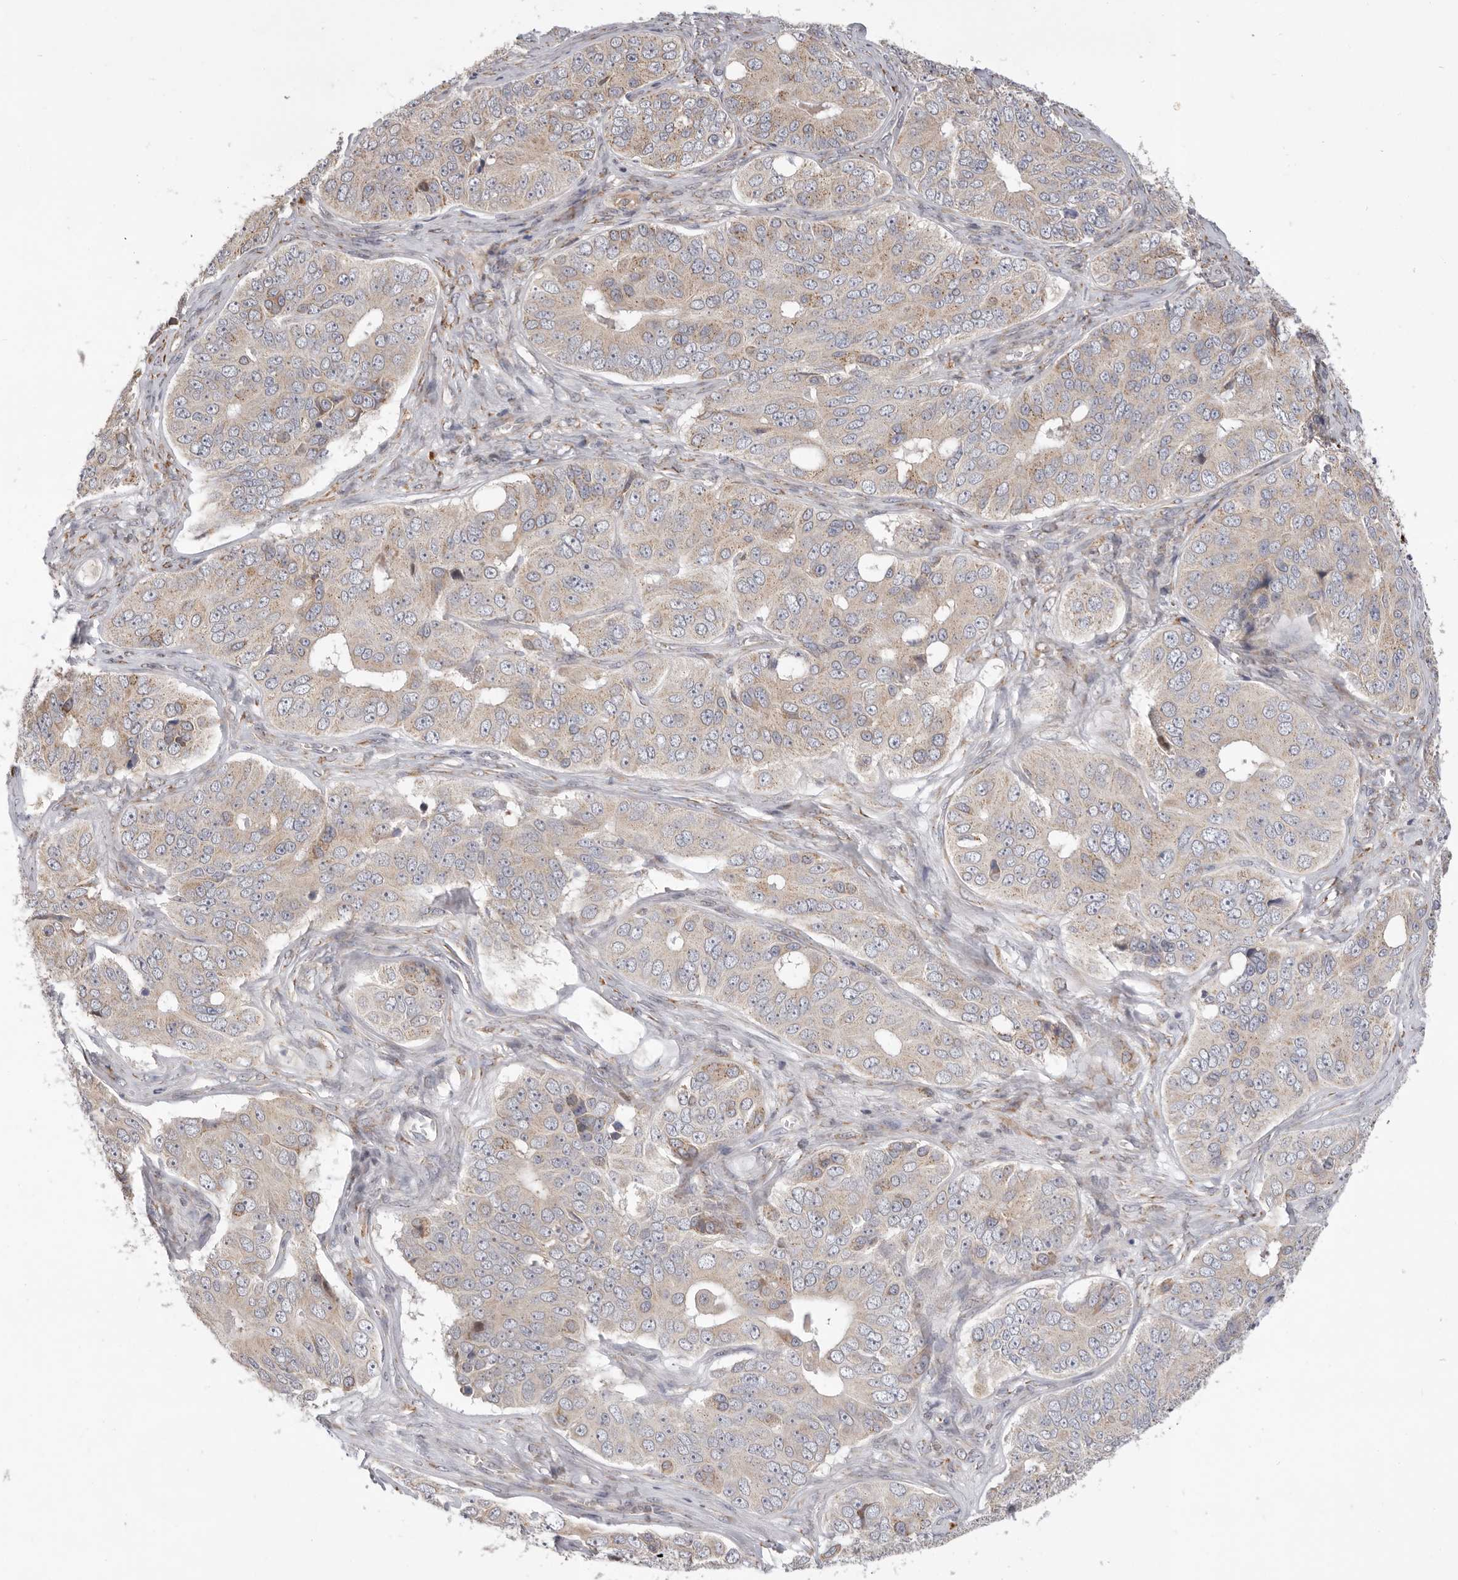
{"staining": {"intensity": "weak", "quantity": "25%-75%", "location": "cytoplasmic/membranous"}, "tissue": "ovarian cancer", "cell_type": "Tumor cells", "image_type": "cancer", "snomed": [{"axis": "morphology", "description": "Carcinoma, endometroid"}, {"axis": "topography", "description": "Ovary"}], "caption": "Ovarian endometroid carcinoma was stained to show a protein in brown. There is low levels of weak cytoplasmic/membranous staining in about 25%-75% of tumor cells. (DAB IHC with brightfield microscopy, high magnification).", "gene": "USH1C", "patient": {"sex": "female", "age": 51}}